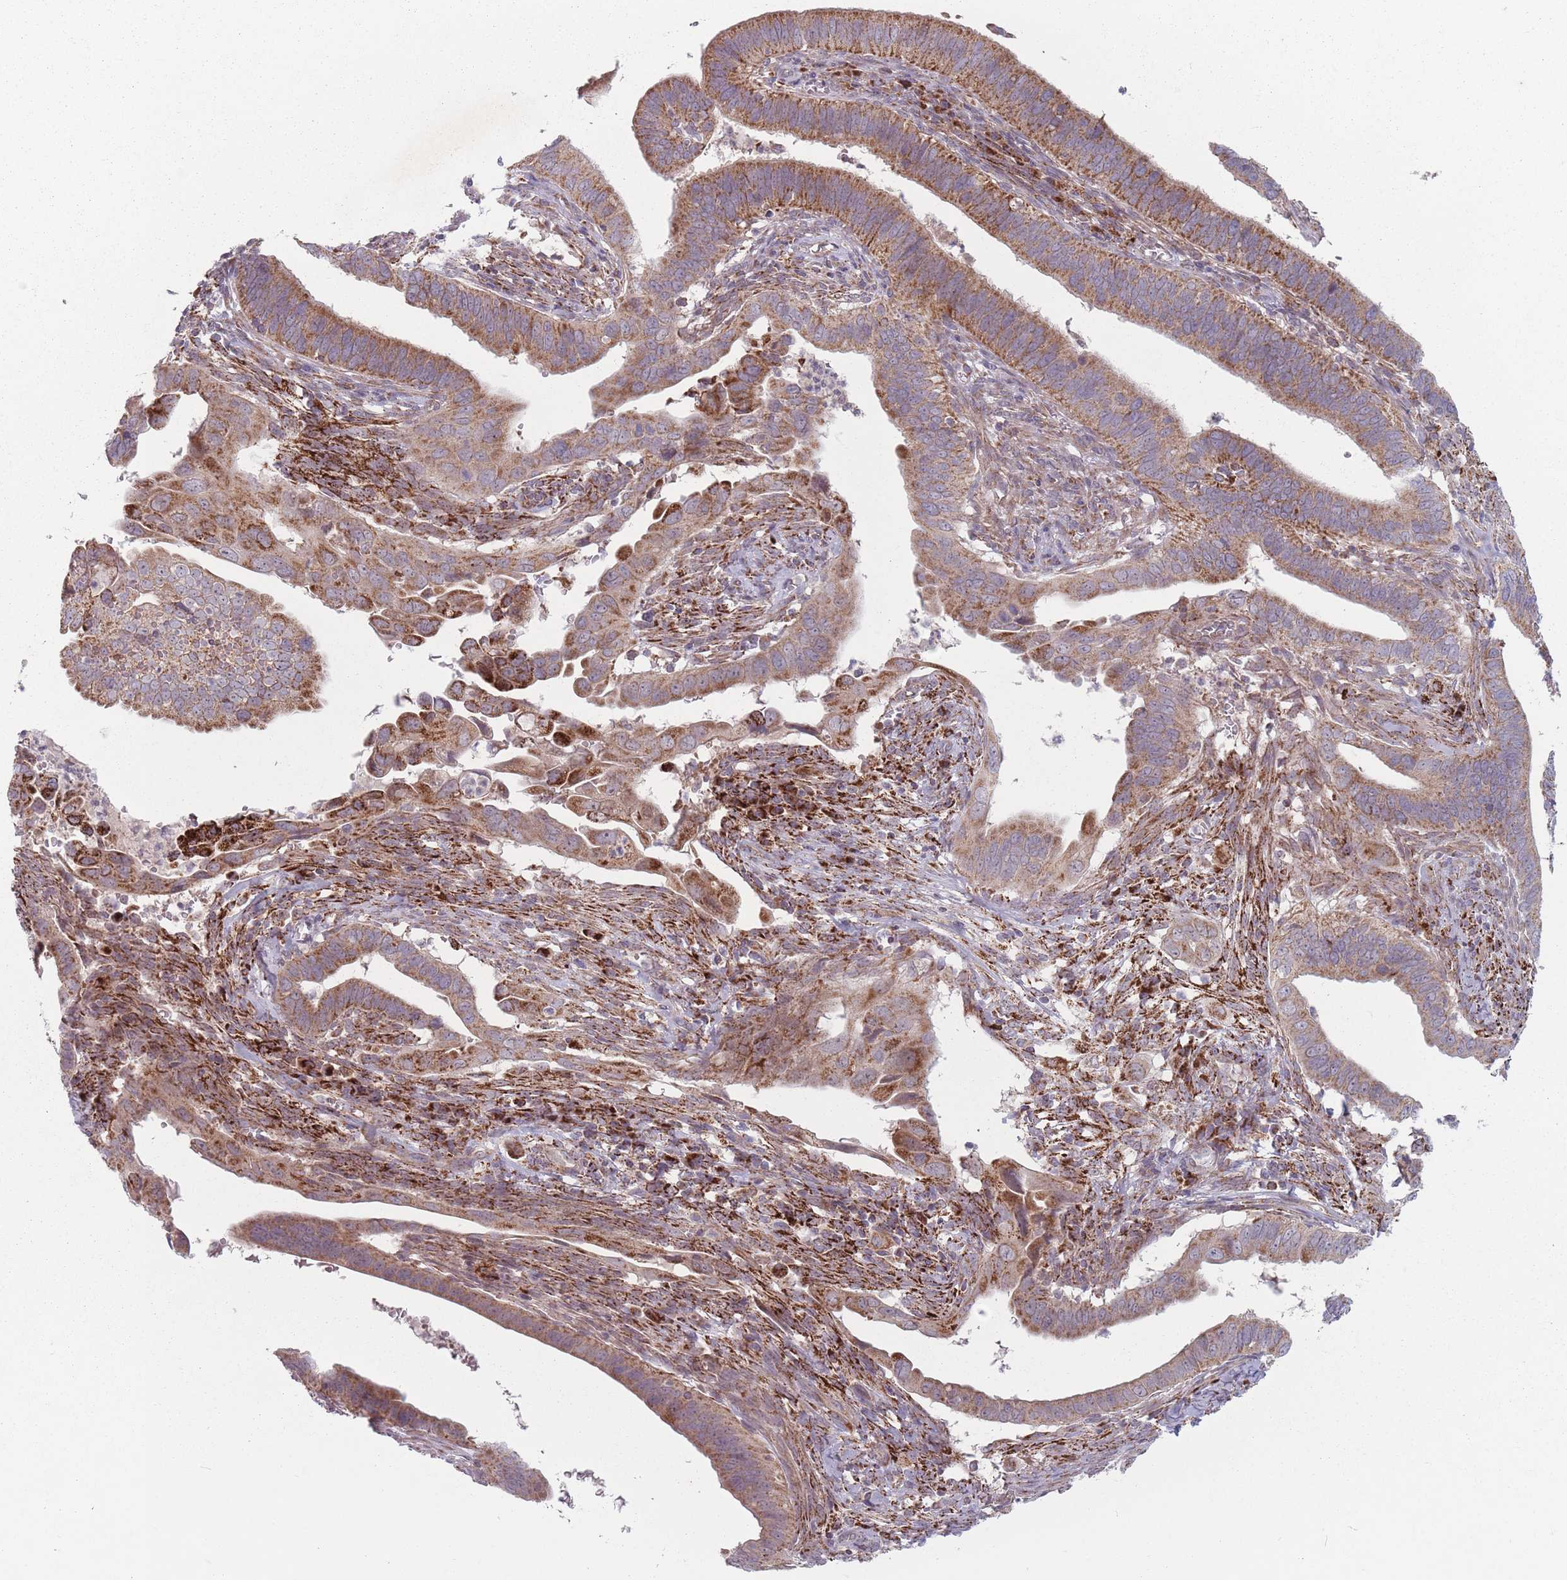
{"staining": {"intensity": "moderate", "quantity": ">75%", "location": "cytoplasmic/membranous"}, "tissue": "cervical cancer", "cell_type": "Tumor cells", "image_type": "cancer", "snomed": [{"axis": "morphology", "description": "Adenocarcinoma, NOS"}, {"axis": "topography", "description": "Cervix"}], "caption": "Moderate cytoplasmic/membranous protein expression is appreciated in about >75% of tumor cells in adenocarcinoma (cervical). The staining was performed using DAB (3,3'-diaminobenzidine), with brown indicating positive protein expression. Nuclei are stained blue with hematoxylin.", "gene": "OR10Q1", "patient": {"sex": "female", "age": 42}}